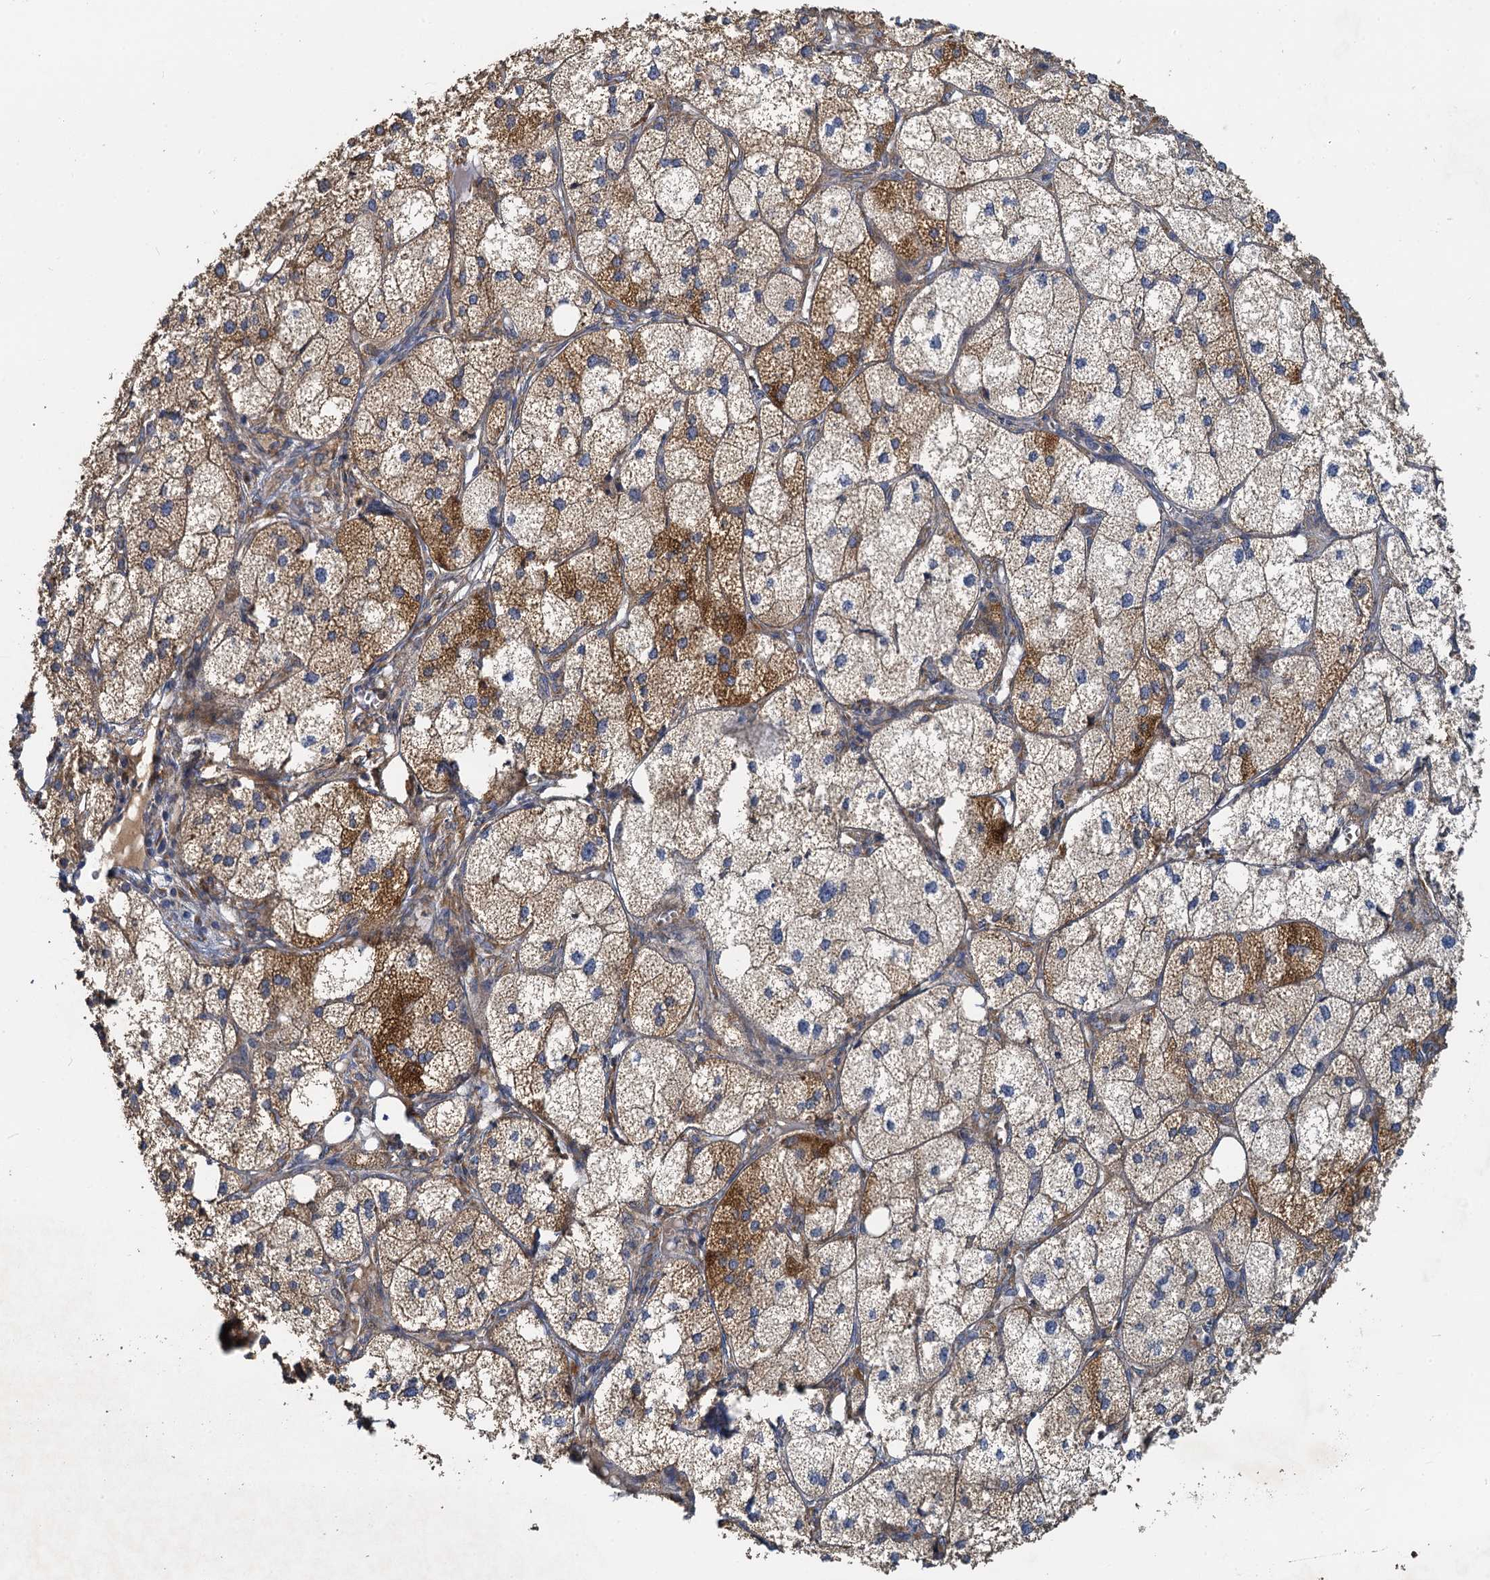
{"staining": {"intensity": "strong", "quantity": ">75%", "location": "cytoplasmic/membranous"}, "tissue": "adrenal gland", "cell_type": "Glandular cells", "image_type": "normal", "snomed": [{"axis": "morphology", "description": "Normal tissue, NOS"}, {"axis": "topography", "description": "Adrenal gland"}], "caption": "Immunohistochemical staining of normal adrenal gland shows >75% levels of strong cytoplasmic/membranous protein expression in about >75% of glandular cells.", "gene": "NKAPD1", "patient": {"sex": "female", "age": 61}}